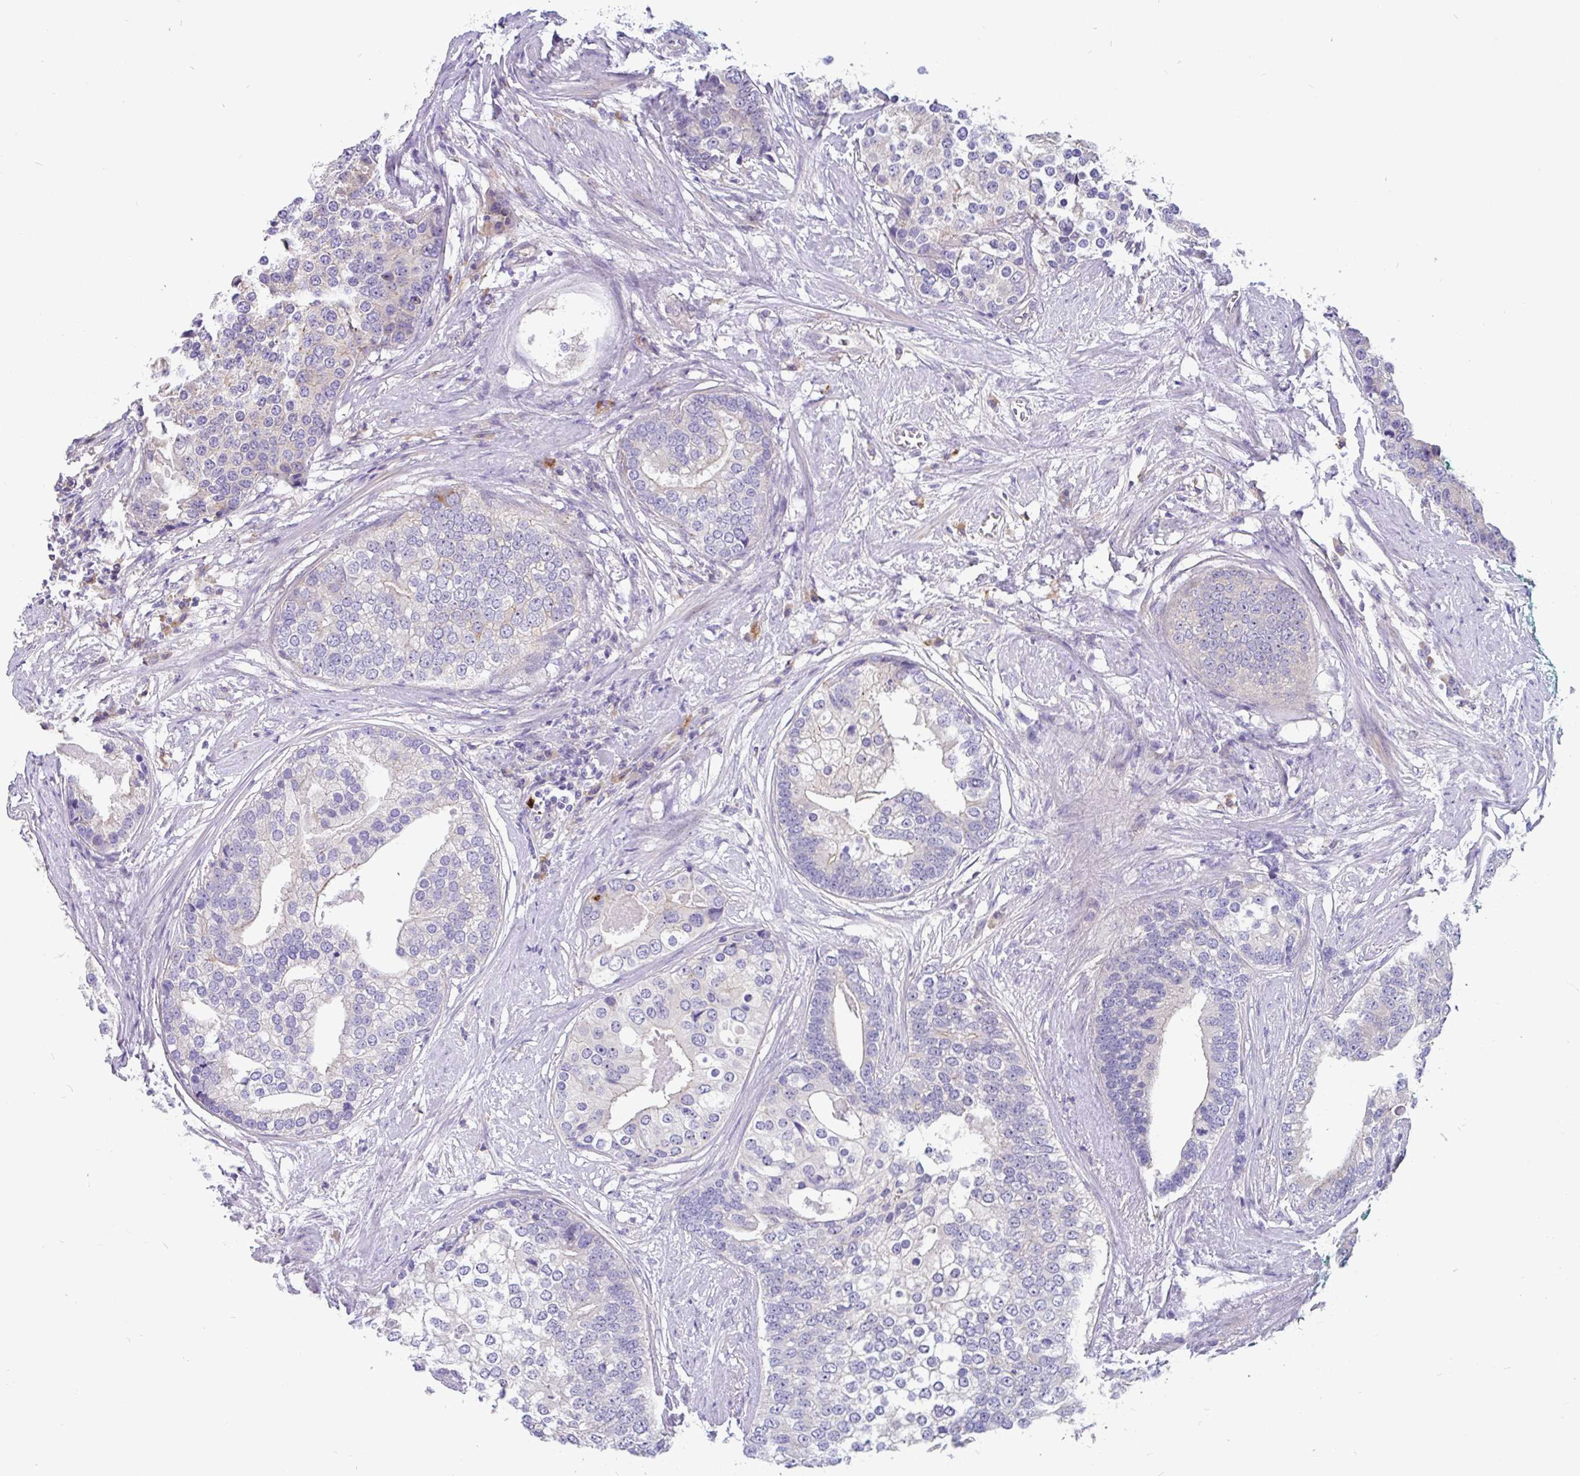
{"staining": {"intensity": "negative", "quantity": "none", "location": "none"}, "tissue": "prostate cancer", "cell_type": "Tumor cells", "image_type": "cancer", "snomed": [{"axis": "morphology", "description": "Adenocarcinoma, High grade"}, {"axis": "topography", "description": "Prostate"}], "caption": "Tumor cells are negative for protein expression in human prostate adenocarcinoma (high-grade).", "gene": "LRRC26", "patient": {"sex": "male", "age": 62}}